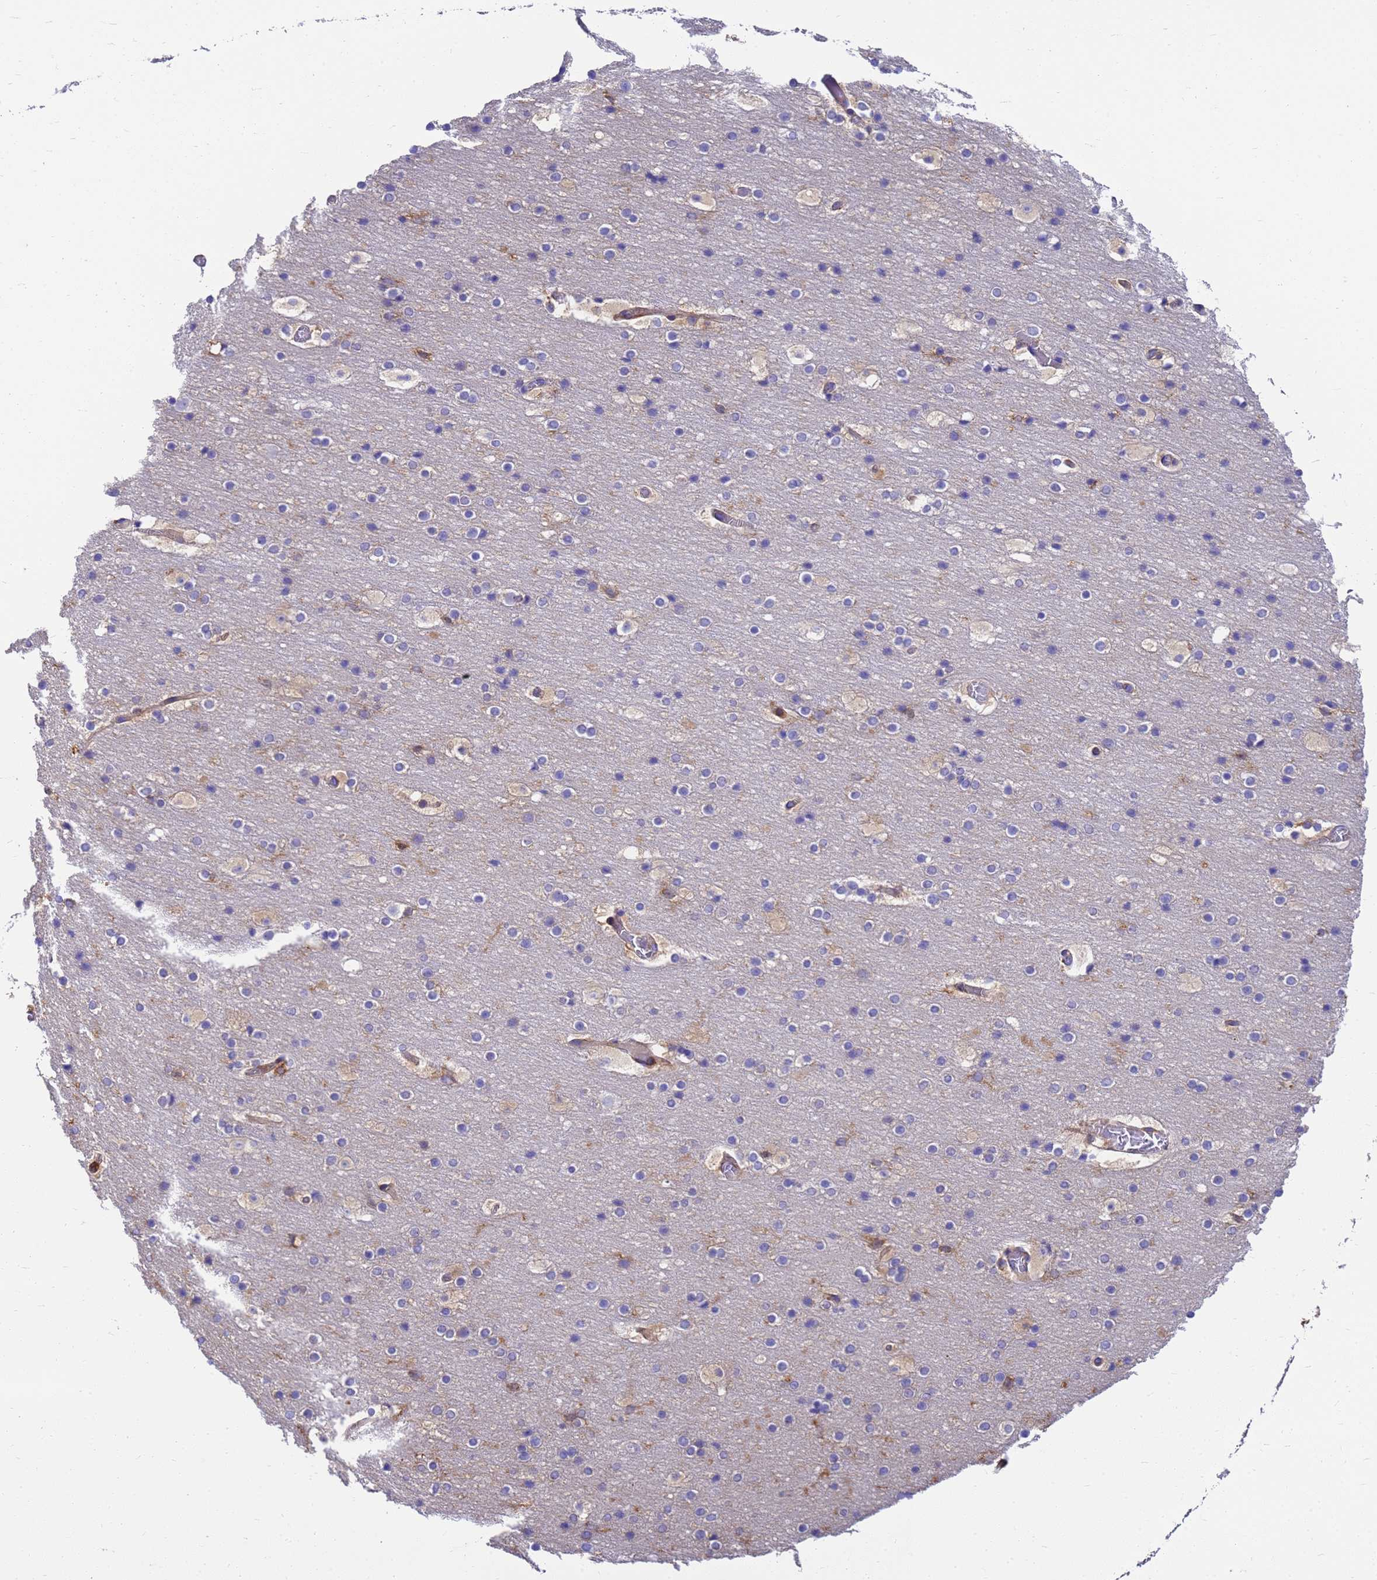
{"staining": {"intensity": "weak", "quantity": "25%-75%", "location": "cytoplasmic/membranous"}, "tissue": "cerebral cortex", "cell_type": "Endothelial cells", "image_type": "normal", "snomed": [{"axis": "morphology", "description": "Normal tissue, NOS"}, {"axis": "topography", "description": "Cerebral cortex"}], "caption": "Immunohistochemical staining of unremarkable human cerebral cortex exhibits weak cytoplasmic/membranous protein staining in about 25%-75% of endothelial cells. (Brightfield microscopy of DAB IHC at high magnification).", "gene": "ZNF235", "patient": {"sex": "male", "age": 57}}